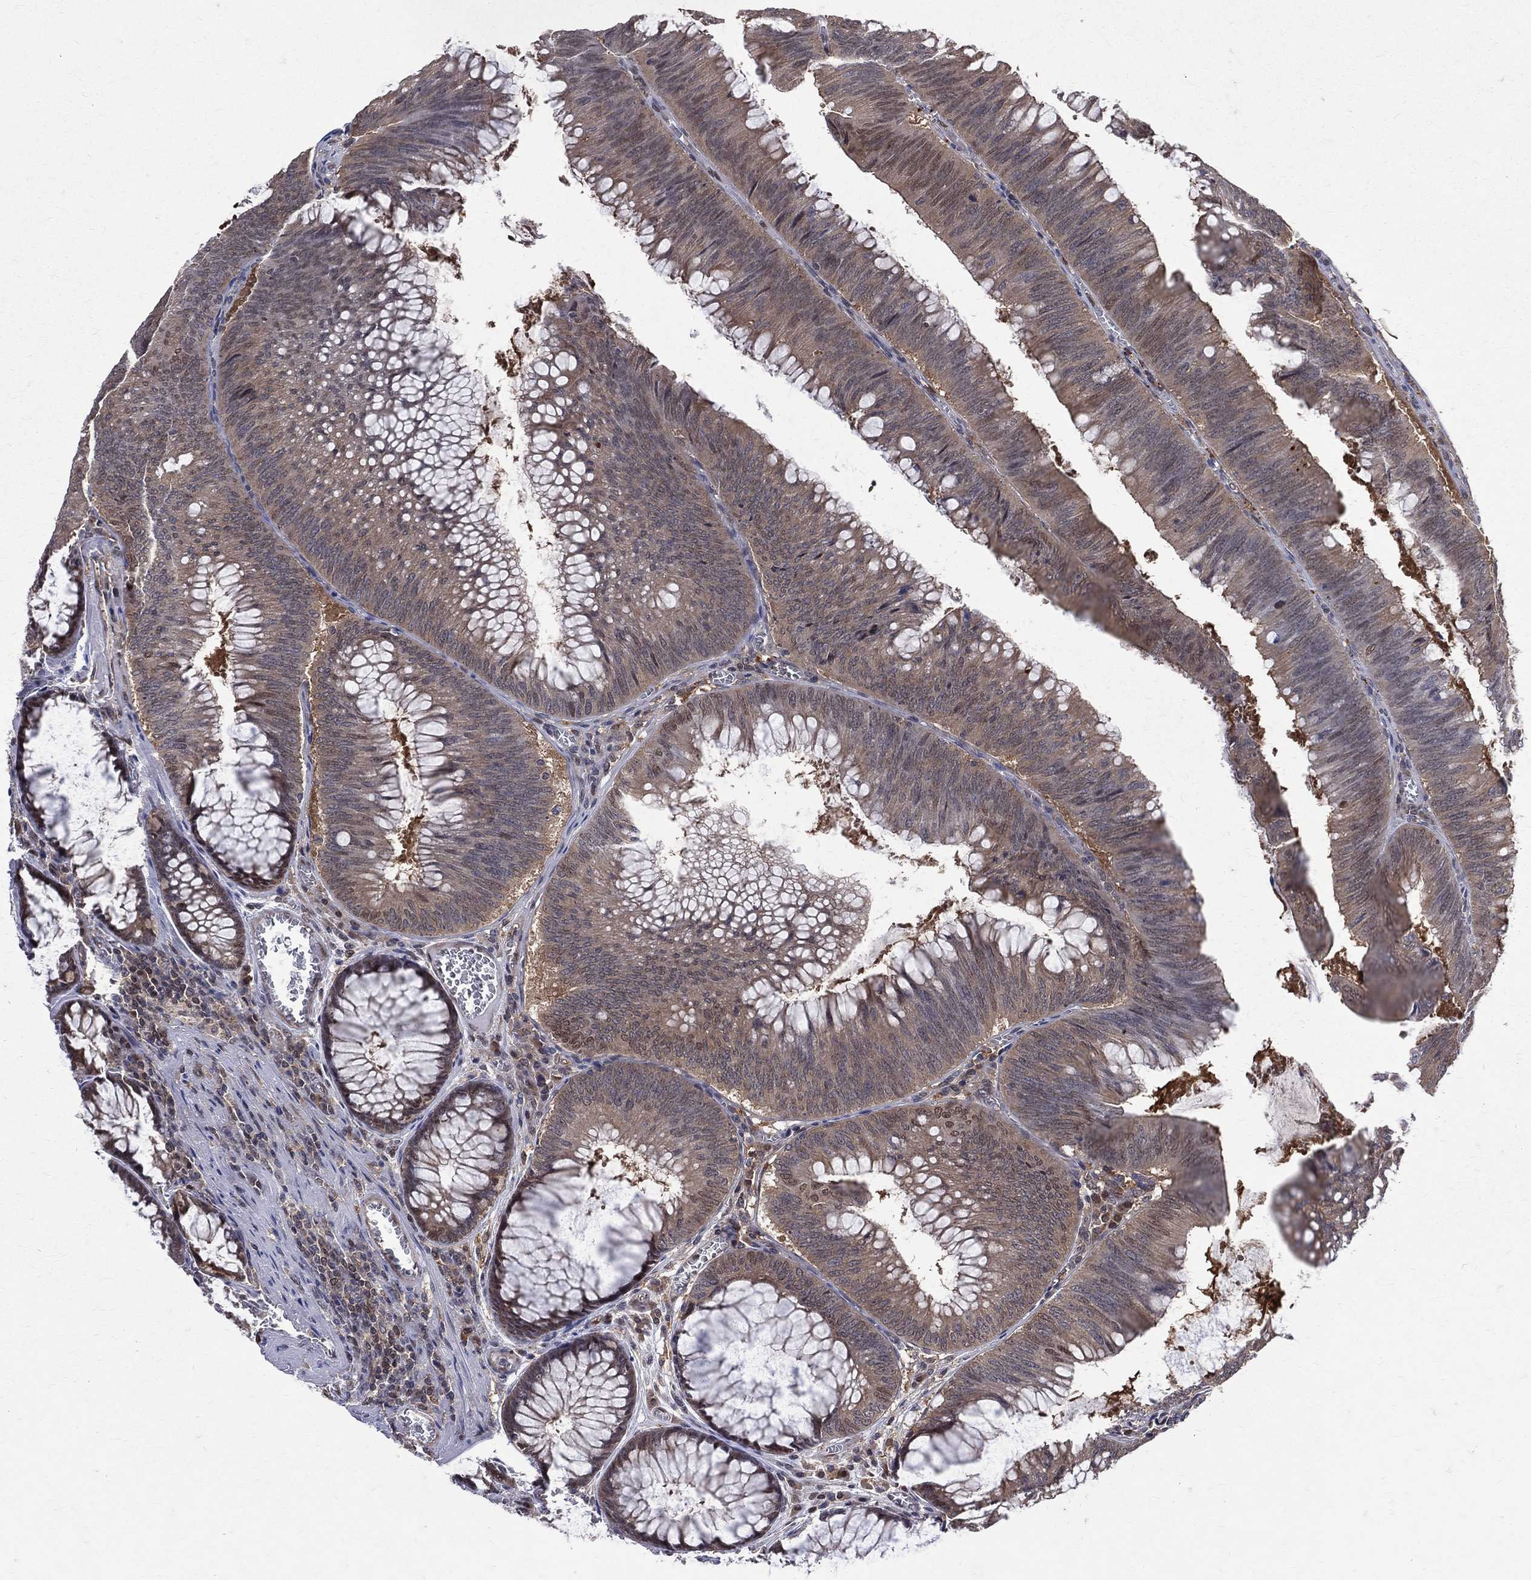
{"staining": {"intensity": "moderate", "quantity": "<25%", "location": "cytoplasmic/membranous,nuclear"}, "tissue": "colorectal cancer", "cell_type": "Tumor cells", "image_type": "cancer", "snomed": [{"axis": "morphology", "description": "Adenocarcinoma, NOS"}, {"axis": "topography", "description": "Rectum"}], "caption": "This micrograph exhibits immunohistochemistry (IHC) staining of human colorectal adenocarcinoma, with low moderate cytoplasmic/membranous and nuclear expression in approximately <25% of tumor cells.", "gene": "GMPR2", "patient": {"sex": "female", "age": 72}}